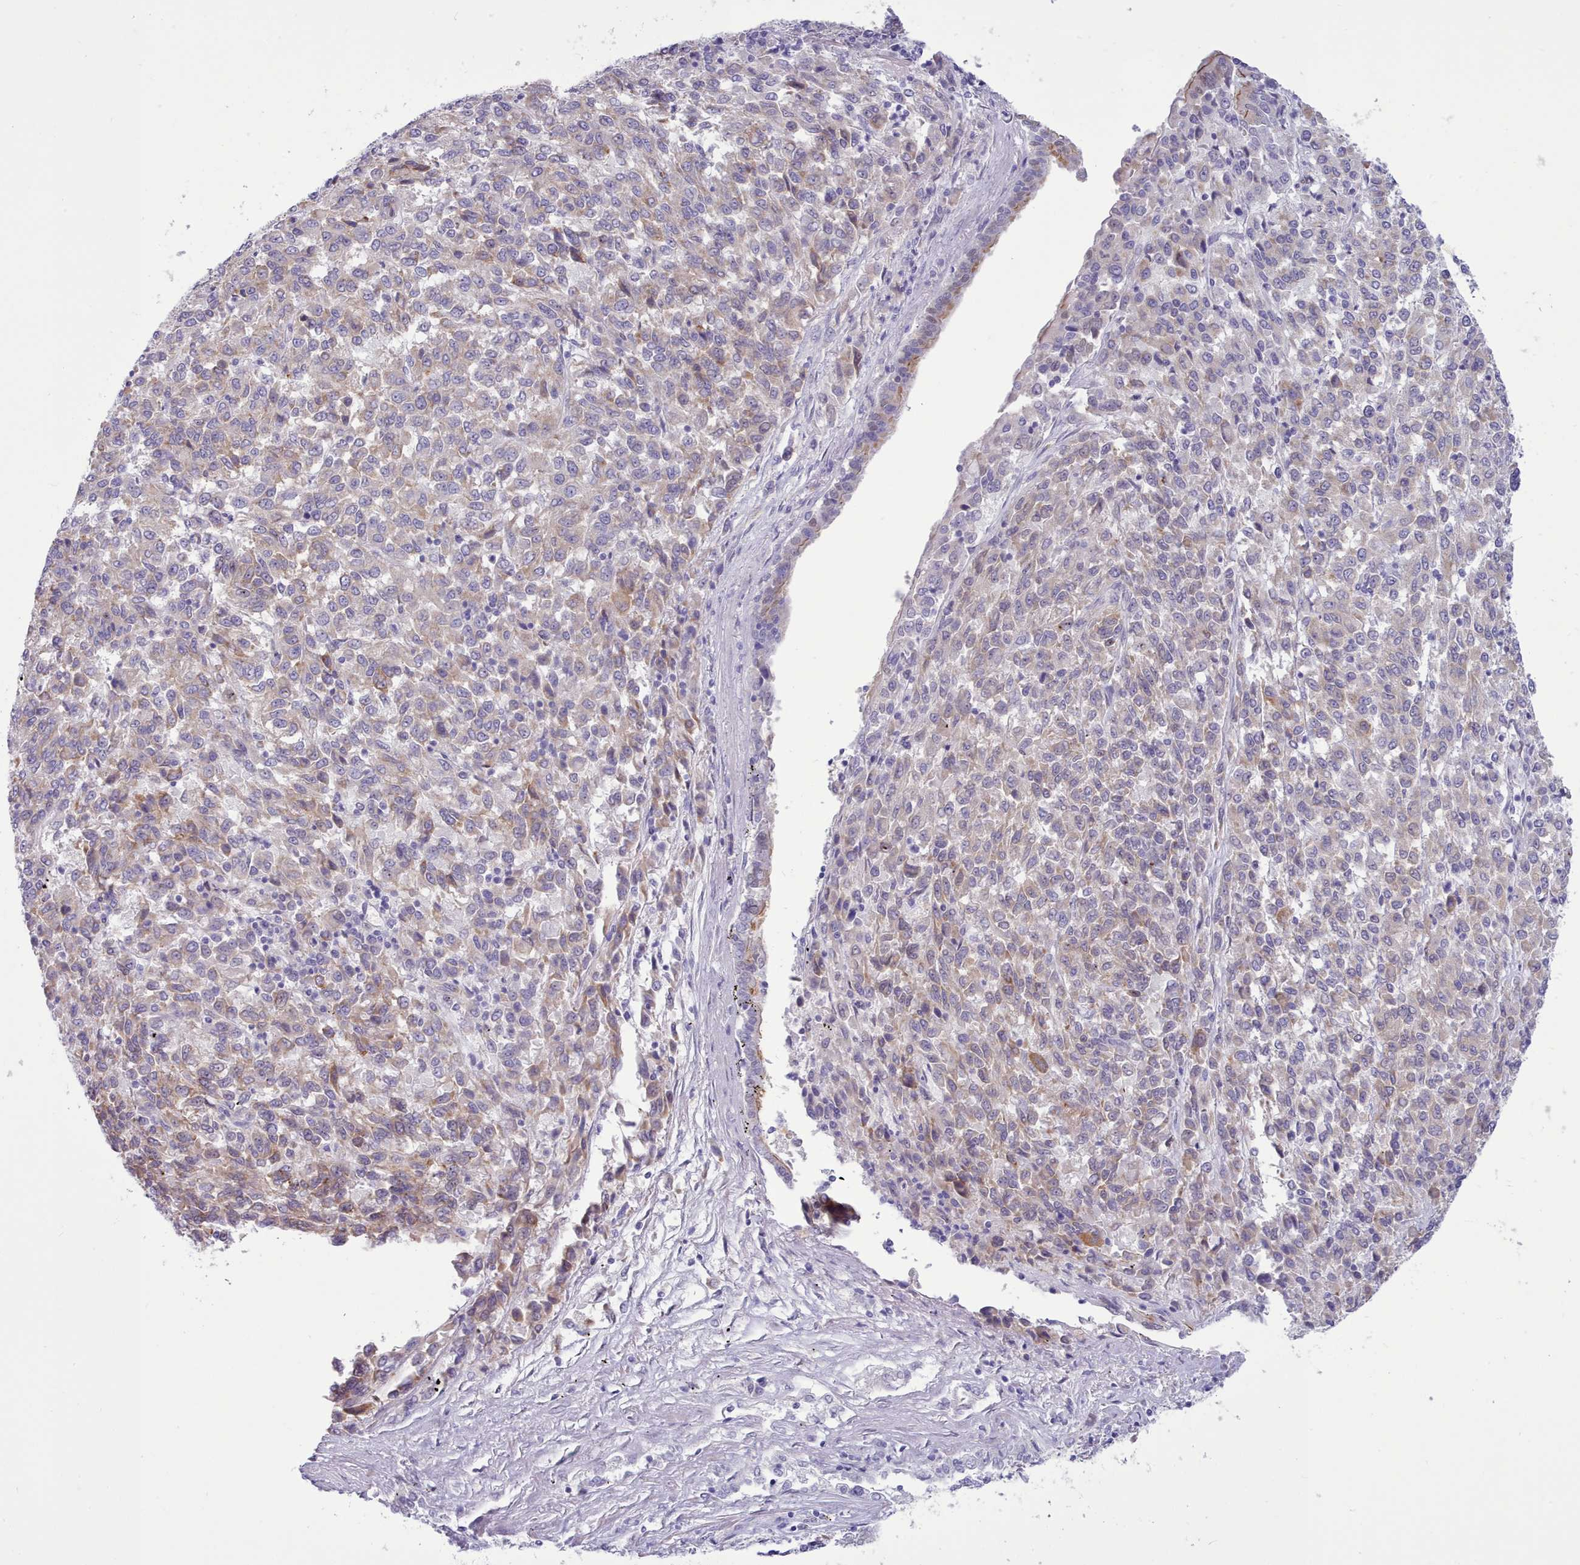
{"staining": {"intensity": "weak", "quantity": "25%-75%", "location": "cytoplasmic/membranous"}, "tissue": "melanoma", "cell_type": "Tumor cells", "image_type": "cancer", "snomed": [{"axis": "morphology", "description": "Malignant melanoma, Metastatic site"}, {"axis": "topography", "description": "Lung"}], "caption": "IHC of human melanoma reveals low levels of weak cytoplasmic/membranous expression in approximately 25%-75% of tumor cells. The protein is stained brown, and the nuclei are stained in blue (DAB (3,3'-diaminobenzidine) IHC with brightfield microscopy, high magnification).", "gene": "TMEM253", "patient": {"sex": "male", "age": 64}}